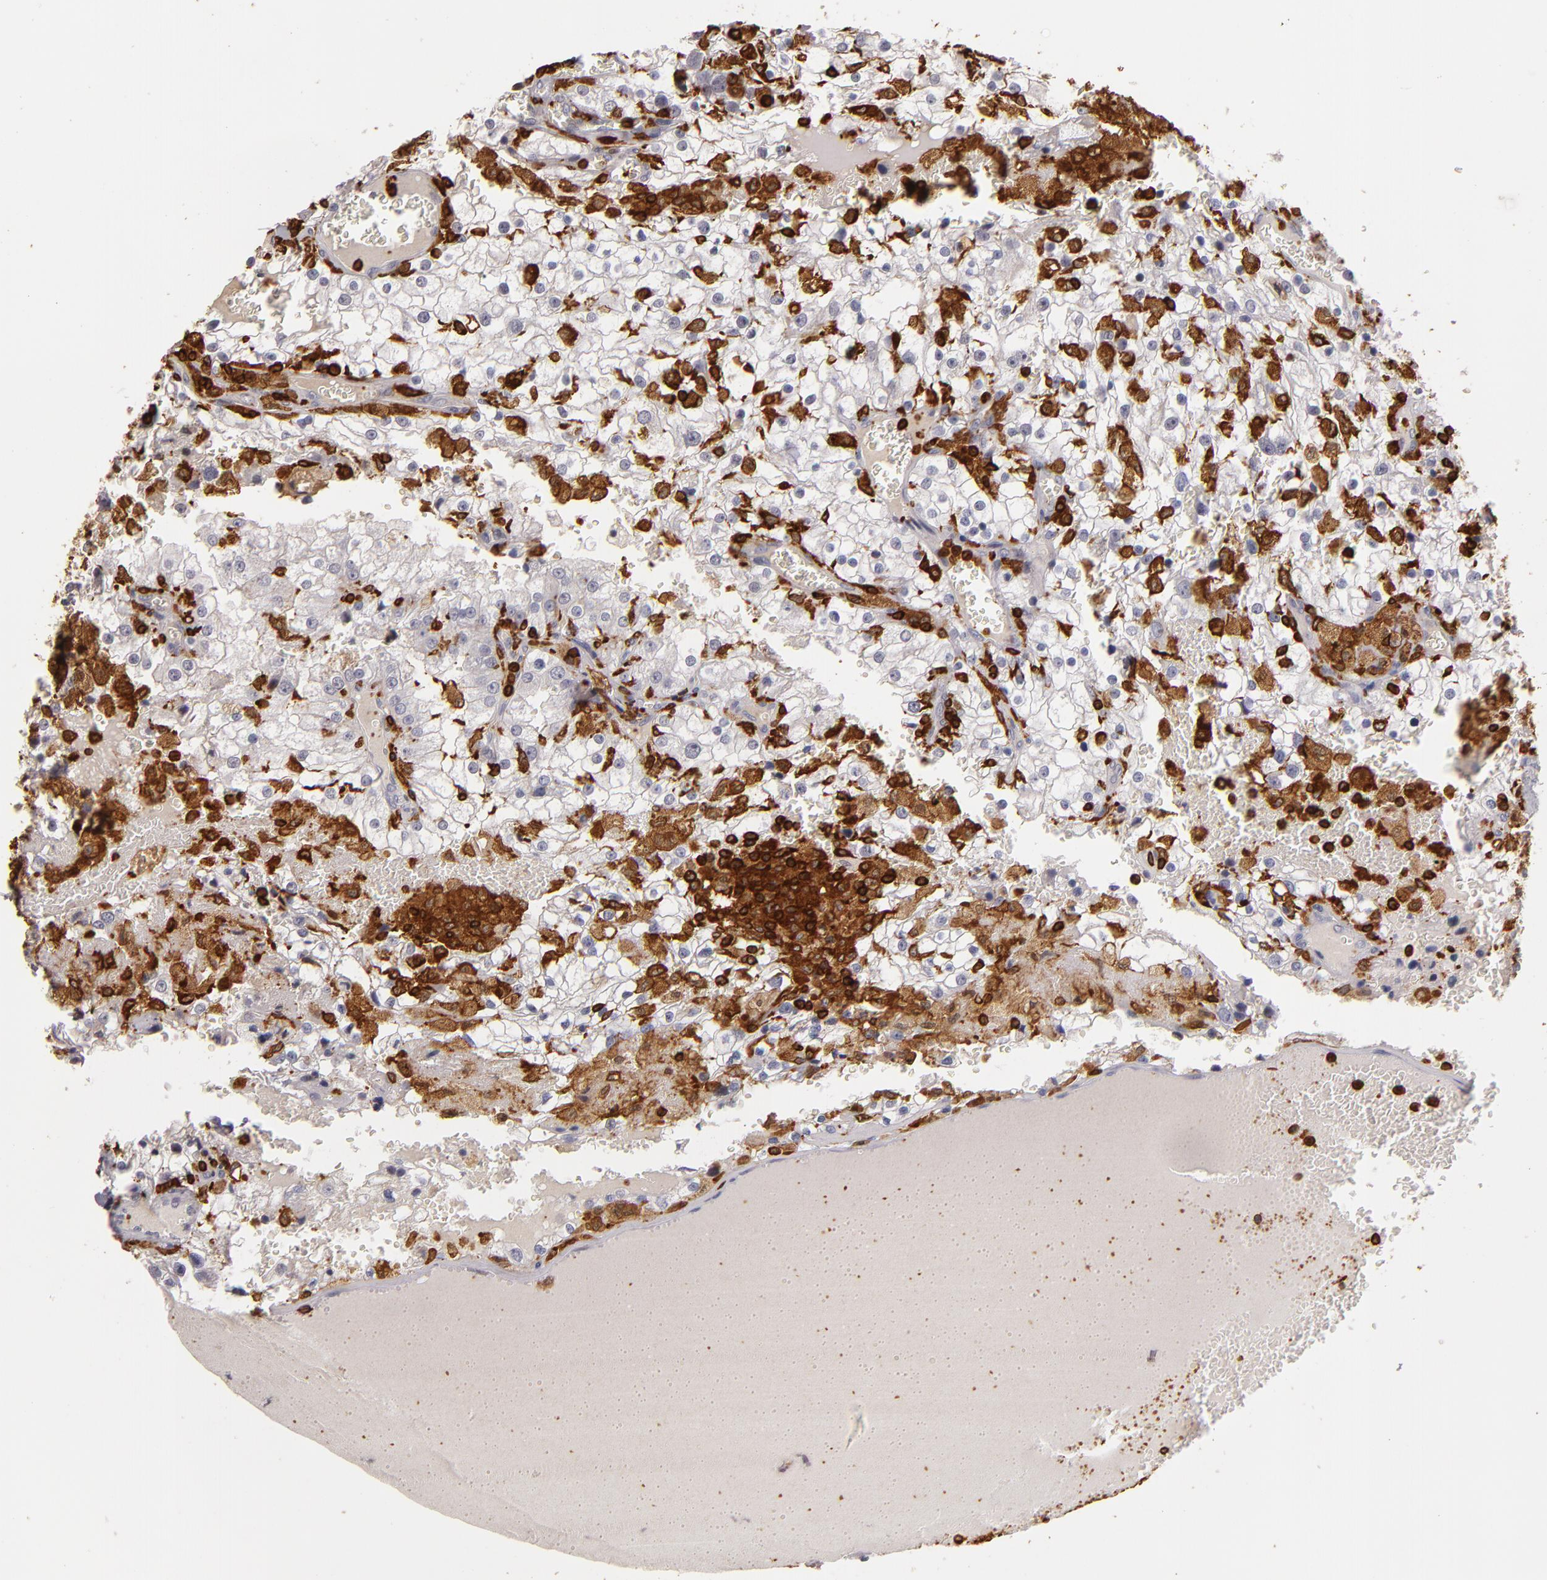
{"staining": {"intensity": "negative", "quantity": "none", "location": "none"}, "tissue": "renal cancer", "cell_type": "Tumor cells", "image_type": "cancer", "snomed": [{"axis": "morphology", "description": "Adenocarcinoma, NOS"}, {"axis": "topography", "description": "Kidney"}], "caption": "High magnification brightfield microscopy of renal cancer stained with DAB (brown) and counterstained with hematoxylin (blue): tumor cells show no significant expression.", "gene": "WAS", "patient": {"sex": "female", "age": 74}}